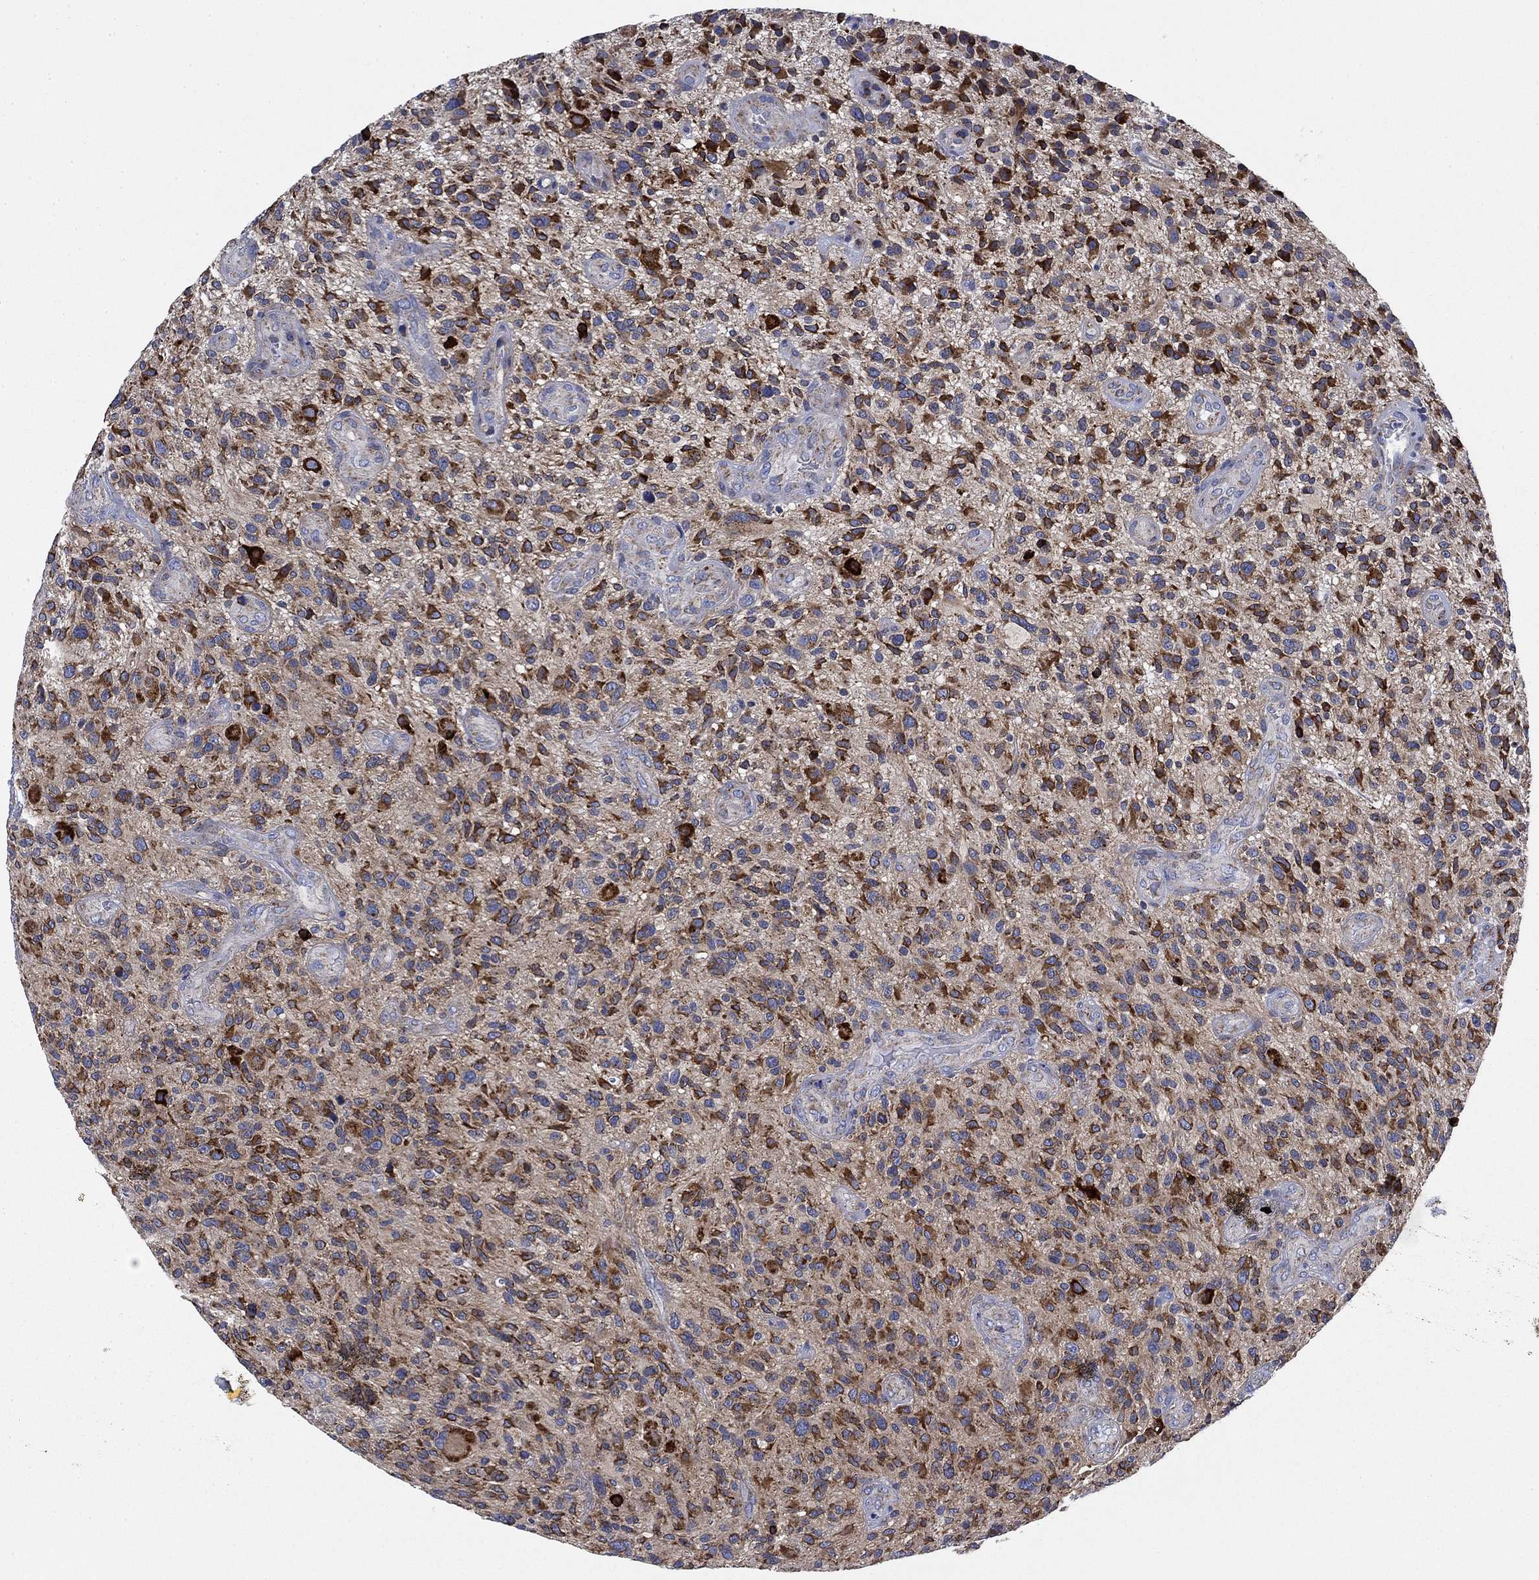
{"staining": {"intensity": "strong", "quantity": "25%-75%", "location": "cytoplasmic/membranous"}, "tissue": "glioma", "cell_type": "Tumor cells", "image_type": "cancer", "snomed": [{"axis": "morphology", "description": "Glioma, malignant, High grade"}, {"axis": "topography", "description": "Brain"}], "caption": "This is an image of IHC staining of glioma, which shows strong expression in the cytoplasmic/membranous of tumor cells.", "gene": "NACAD", "patient": {"sex": "male", "age": 47}}